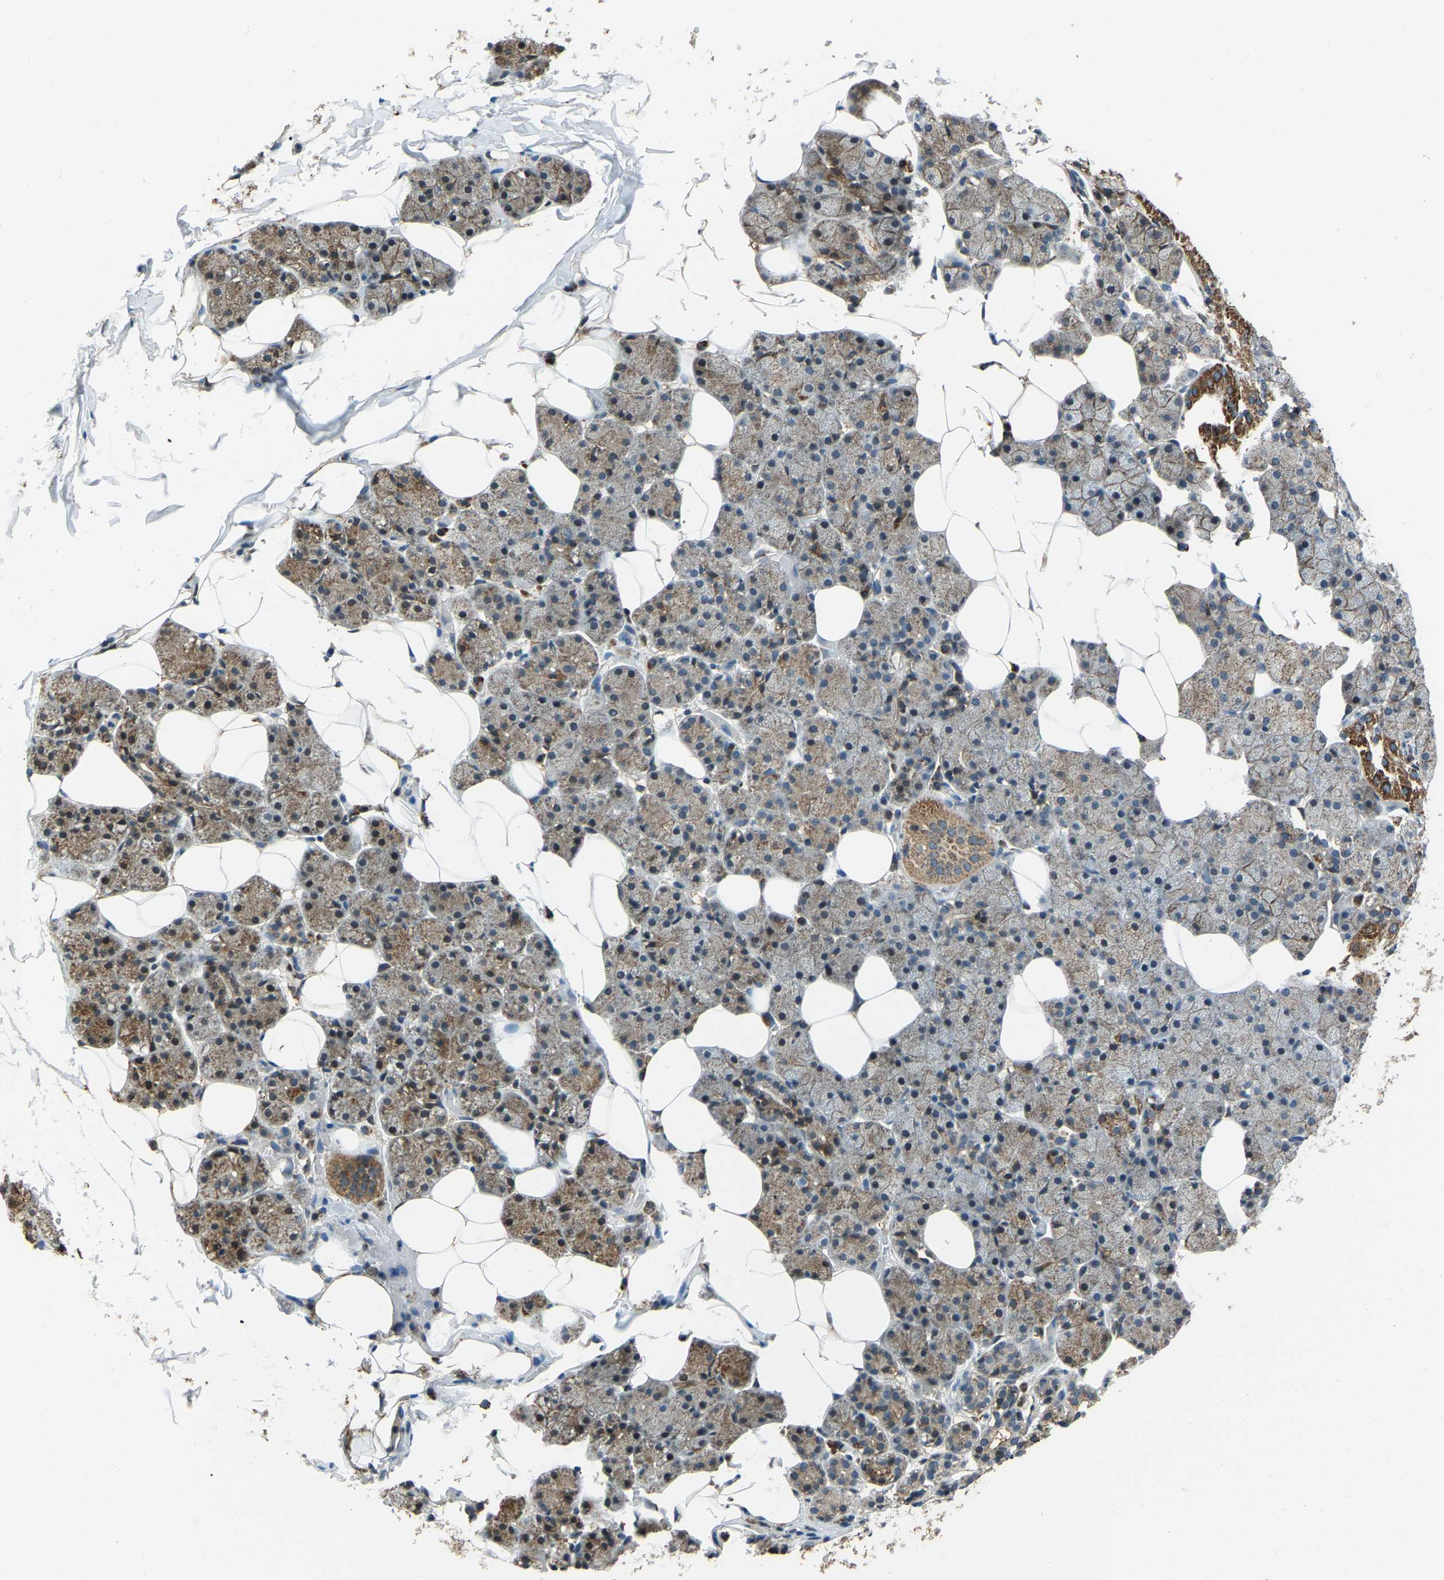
{"staining": {"intensity": "moderate", "quantity": ">75%", "location": "cytoplasmic/membranous"}, "tissue": "salivary gland", "cell_type": "Glandular cells", "image_type": "normal", "snomed": [{"axis": "morphology", "description": "Normal tissue, NOS"}, {"axis": "topography", "description": "Salivary gland"}], "caption": "Brown immunohistochemical staining in unremarkable salivary gland demonstrates moderate cytoplasmic/membranous expression in about >75% of glandular cells. The staining was performed using DAB (3,3'-diaminobenzidine), with brown indicating positive protein expression. Nuclei are stained blue with hematoxylin.", "gene": "RBM33", "patient": {"sex": "female", "age": 33}}